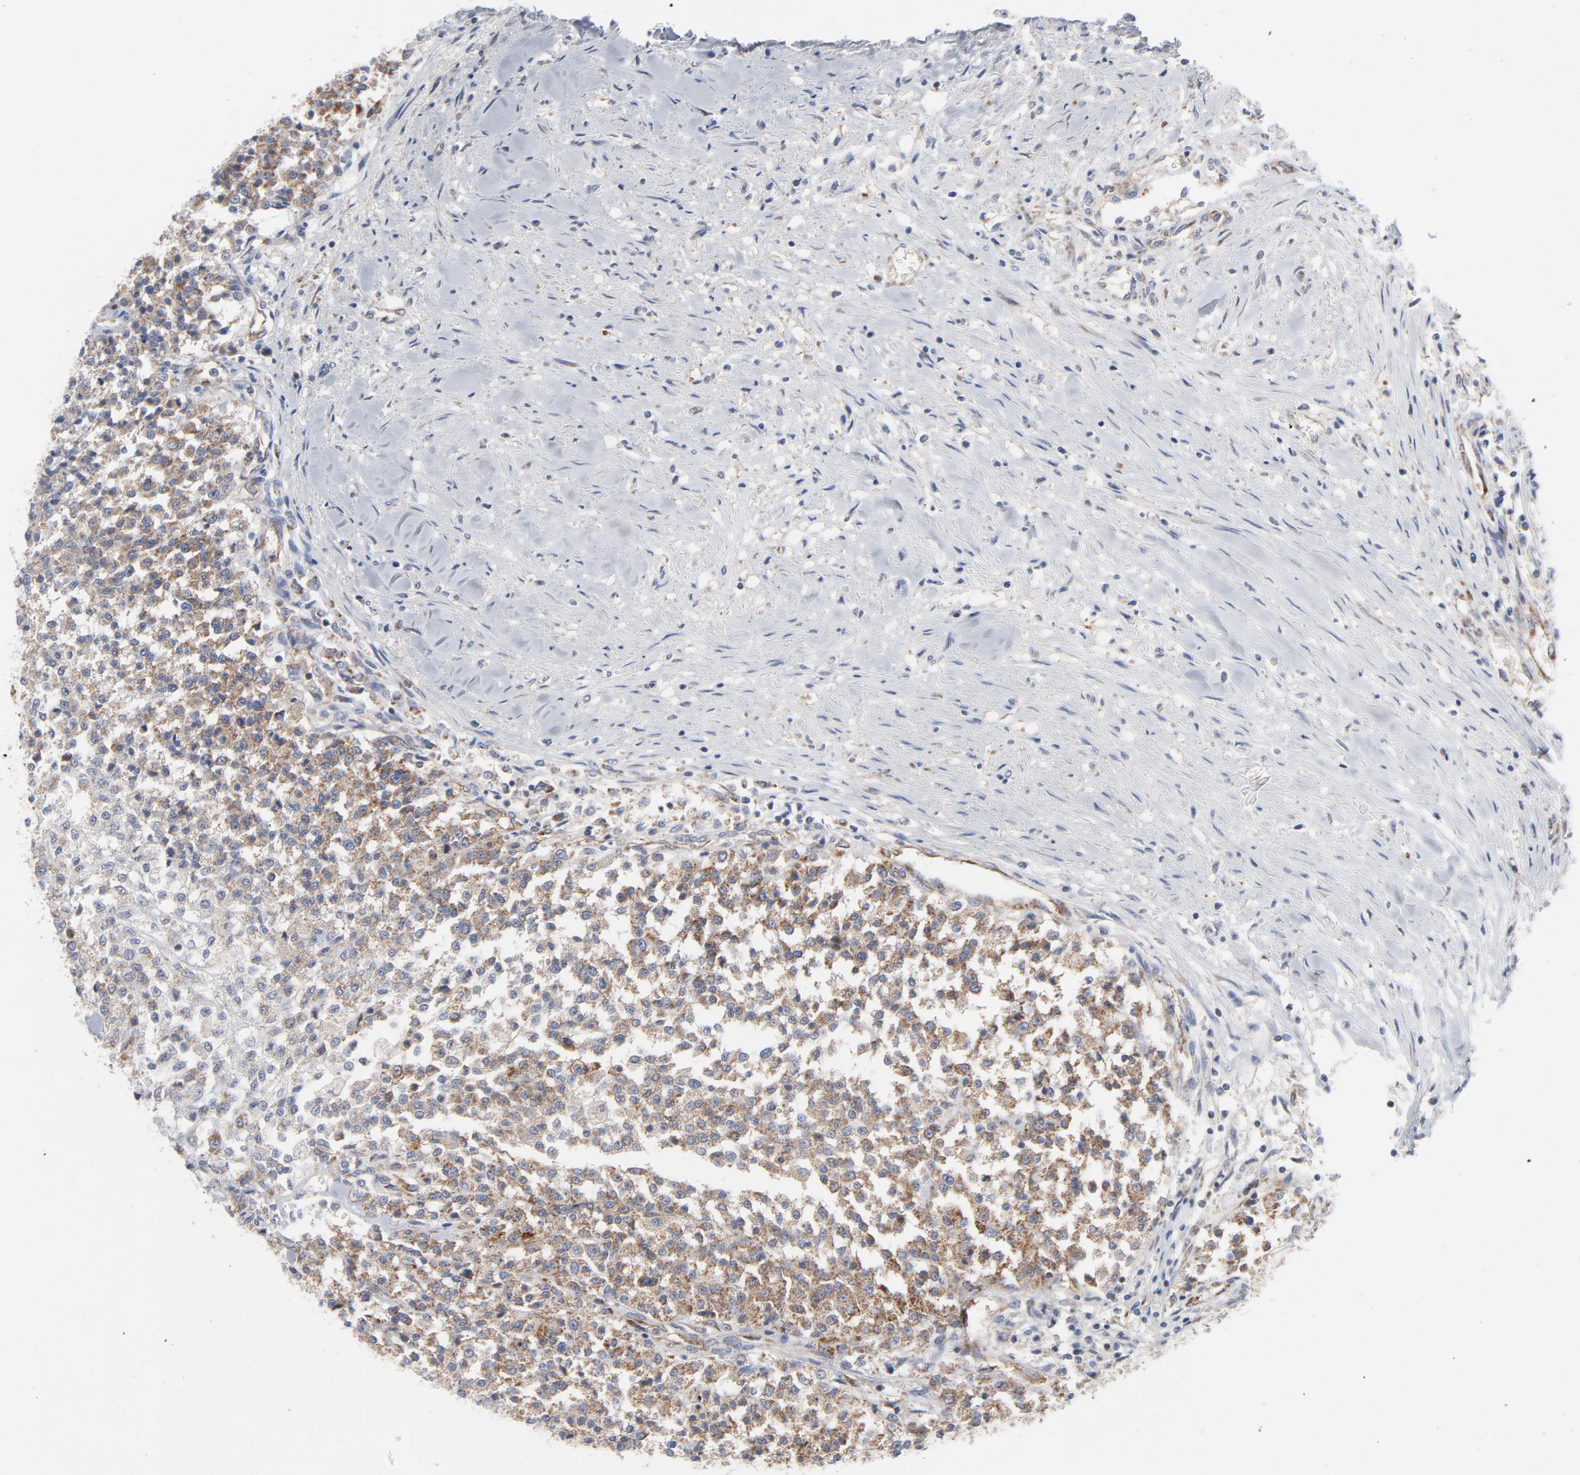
{"staining": {"intensity": "moderate", "quantity": ">75%", "location": "cytoplasmic/membranous"}, "tissue": "testis cancer", "cell_type": "Tumor cells", "image_type": "cancer", "snomed": [{"axis": "morphology", "description": "Seminoma, NOS"}, {"axis": "topography", "description": "Testis"}], "caption": "Immunohistochemical staining of testis seminoma exhibits medium levels of moderate cytoplasmic/membranous positivity in about >75% of tumor cells.", "gene": "OXA1L", "patient": {"sex": "male", "age": 59}}